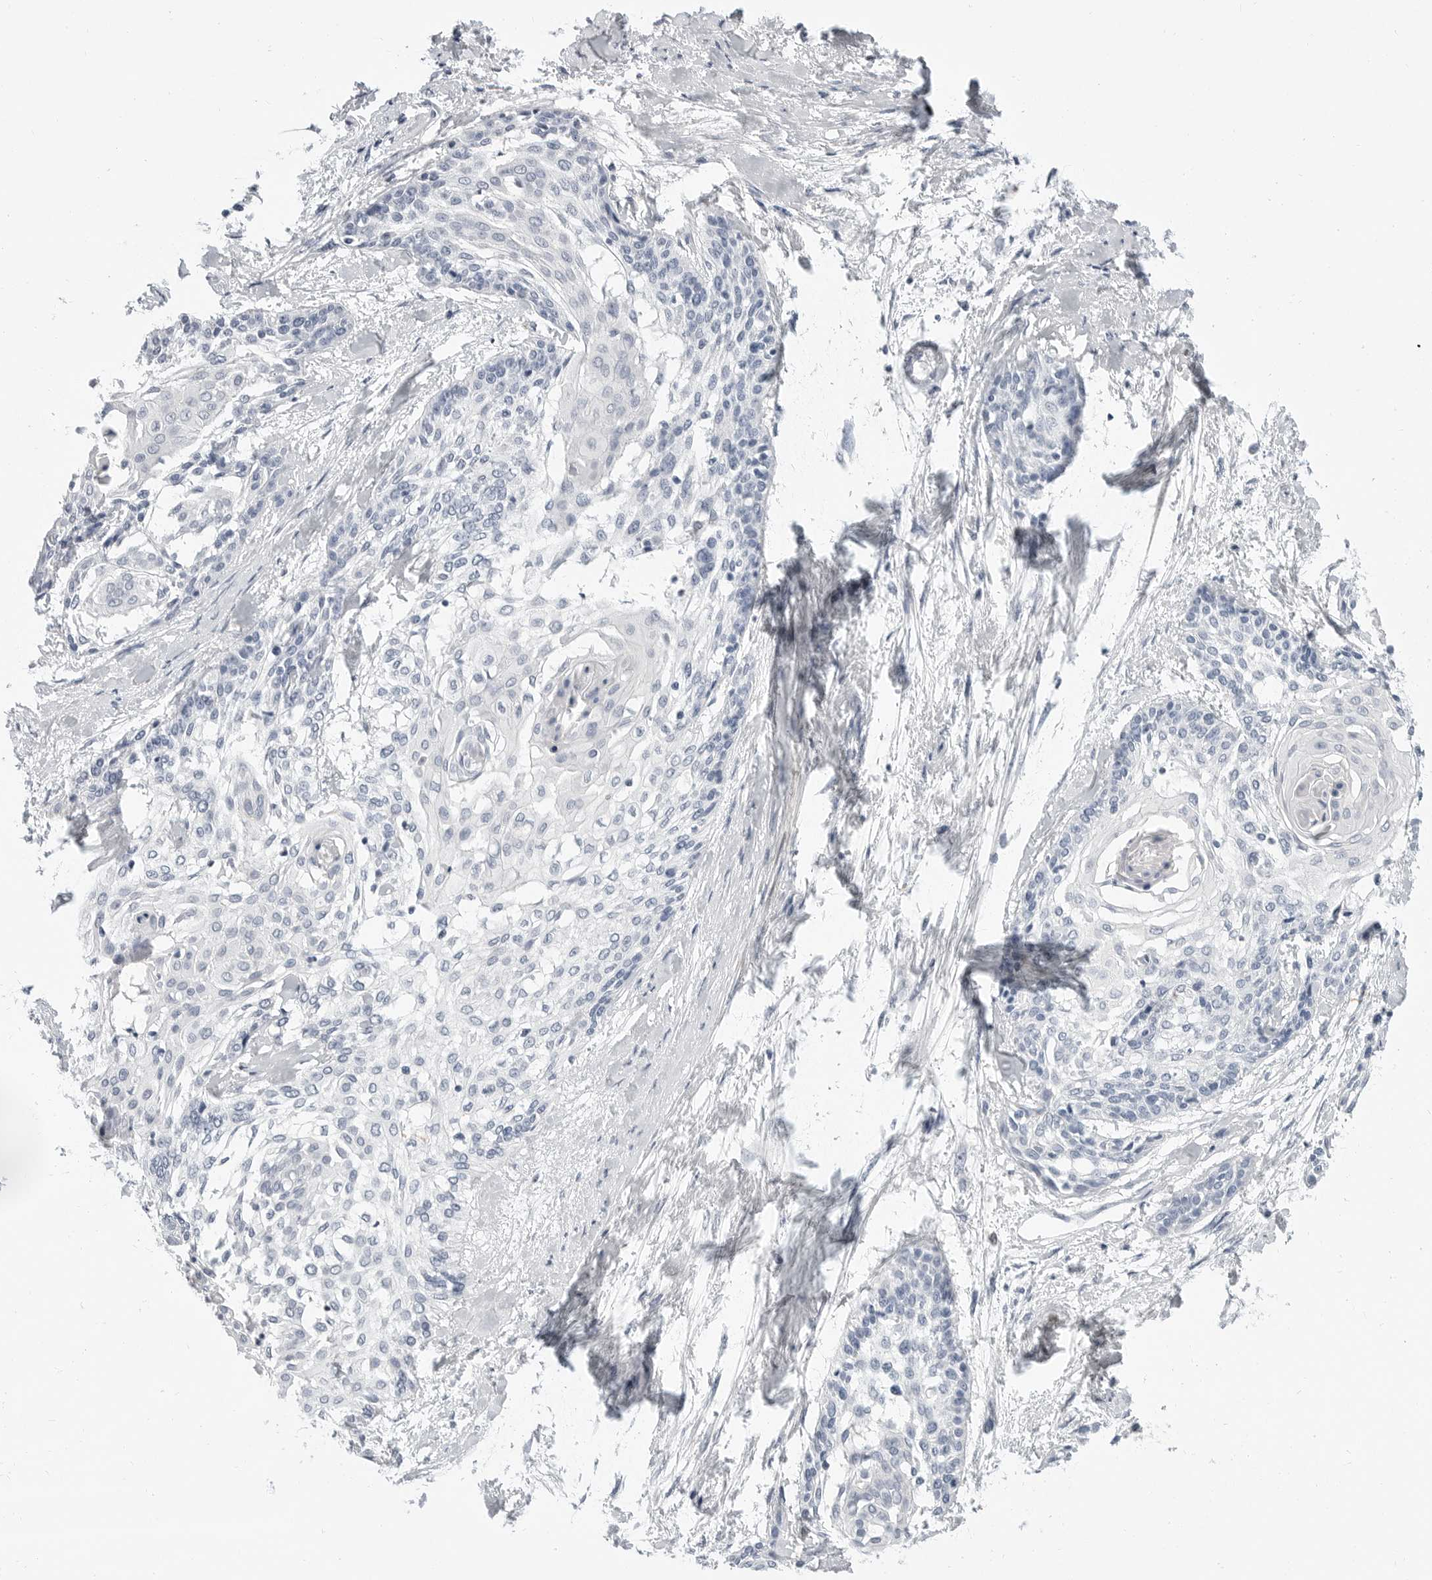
{"staining": {"intensity": "negative", "quantity": "none", "location": "none"}, "tissue": "cervical cancer", "cell_type": "Tumor cells", "image_type": "cancer", "snomed": [{"axis": "morphology", "description": "Squamous cell carcinoma, NOS"}, {"axis": "topography", "description": "Cervix"}], "caption": "The photomicrograph demonstrates no significant staining in tumor cells of cervical cancer (squamous cell carcinoma).", "gene": "PLN", "patient": {"sex": "female", "age": 57}}